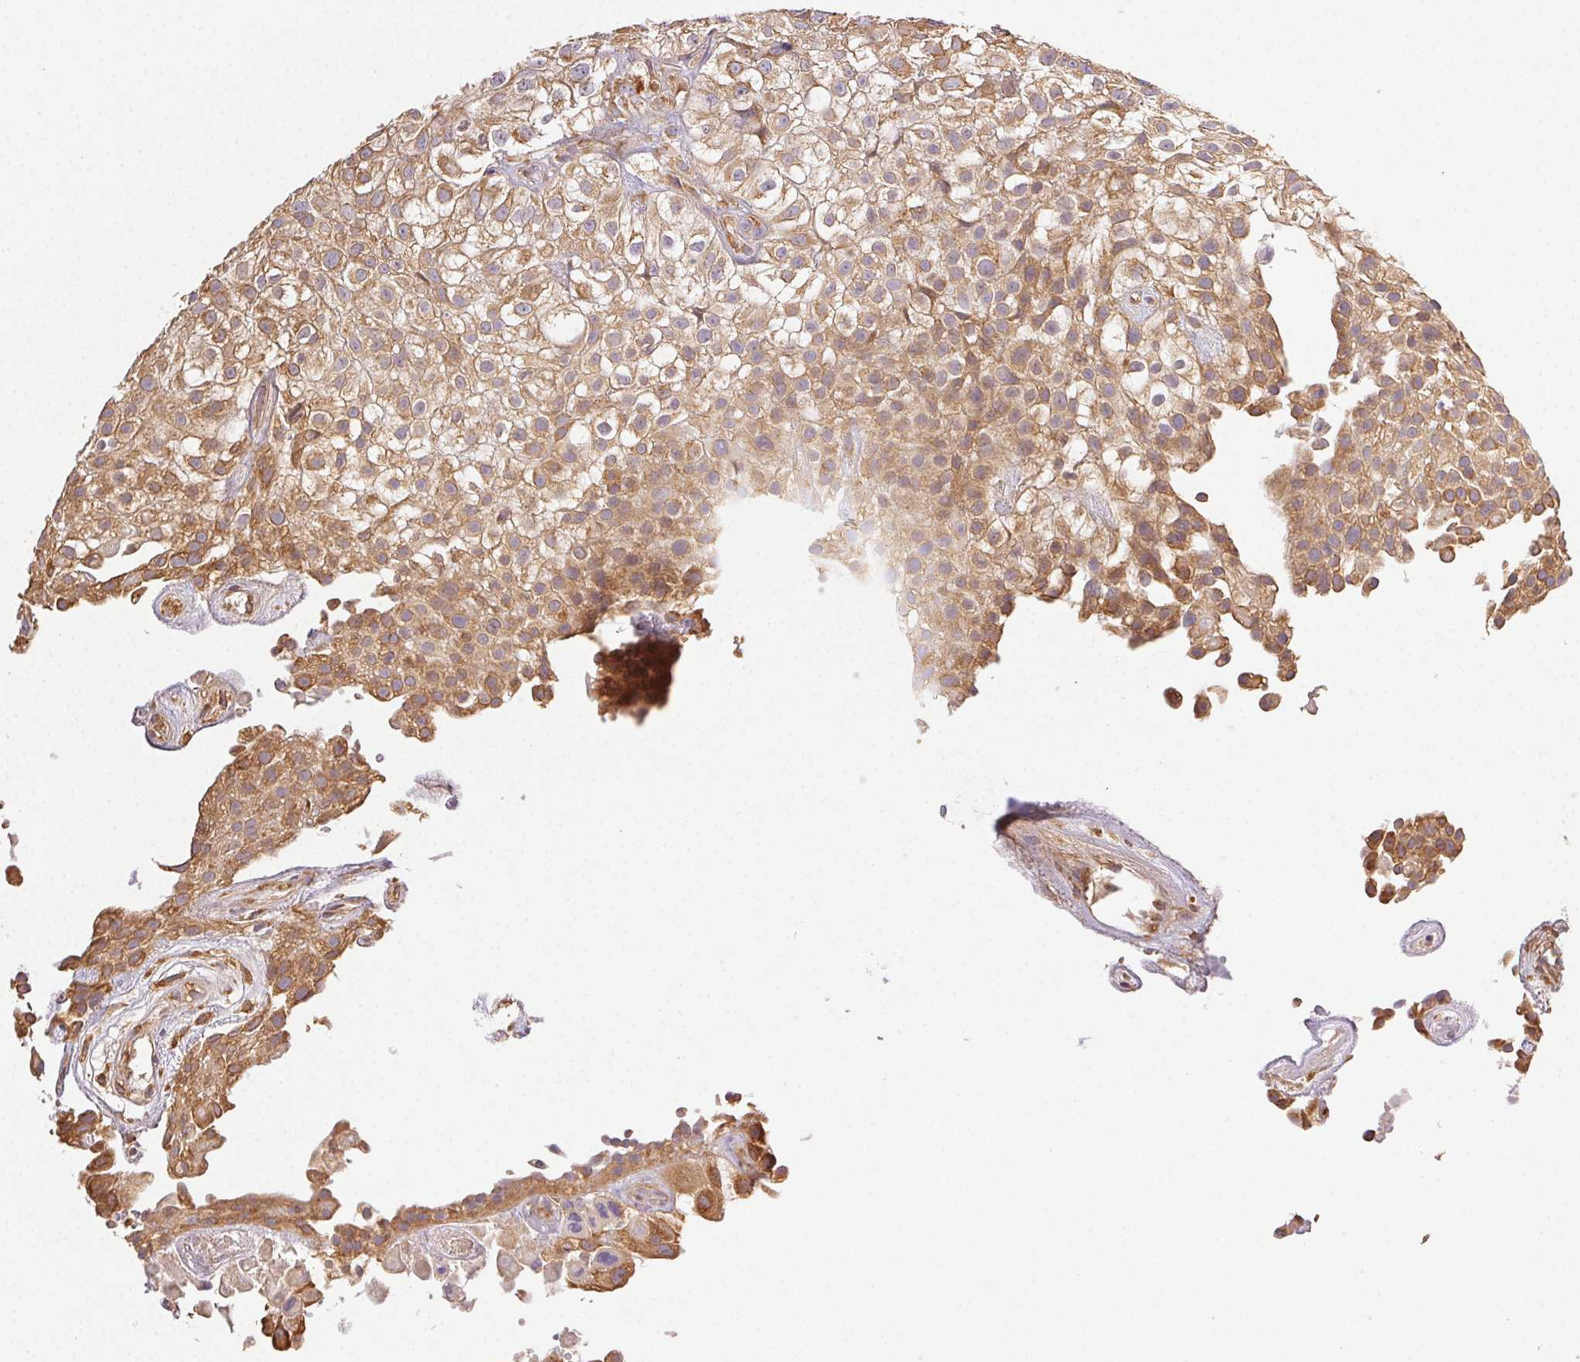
{"staining": {"intensity": "moderate", "quantity": ">75%", "location": "cytoplasmic/membranous"}, "tissue": "urothelial cancer", "cell_type": "Tumor cells", "image_type": "cancer", "snomed": [{"axis": "morphology", "description": "Urothelial carcinoma, High grade"}, {"axis": "topography", "description": "Urinary bladder"}], "caption": "An image of human urothelial cancer stained for a protein exhibits moderate cytoplasmic/membranous brown staining in tumor cells.", "gene": "ENTREP1", "patient": {"sex": "male", "age": 56}}